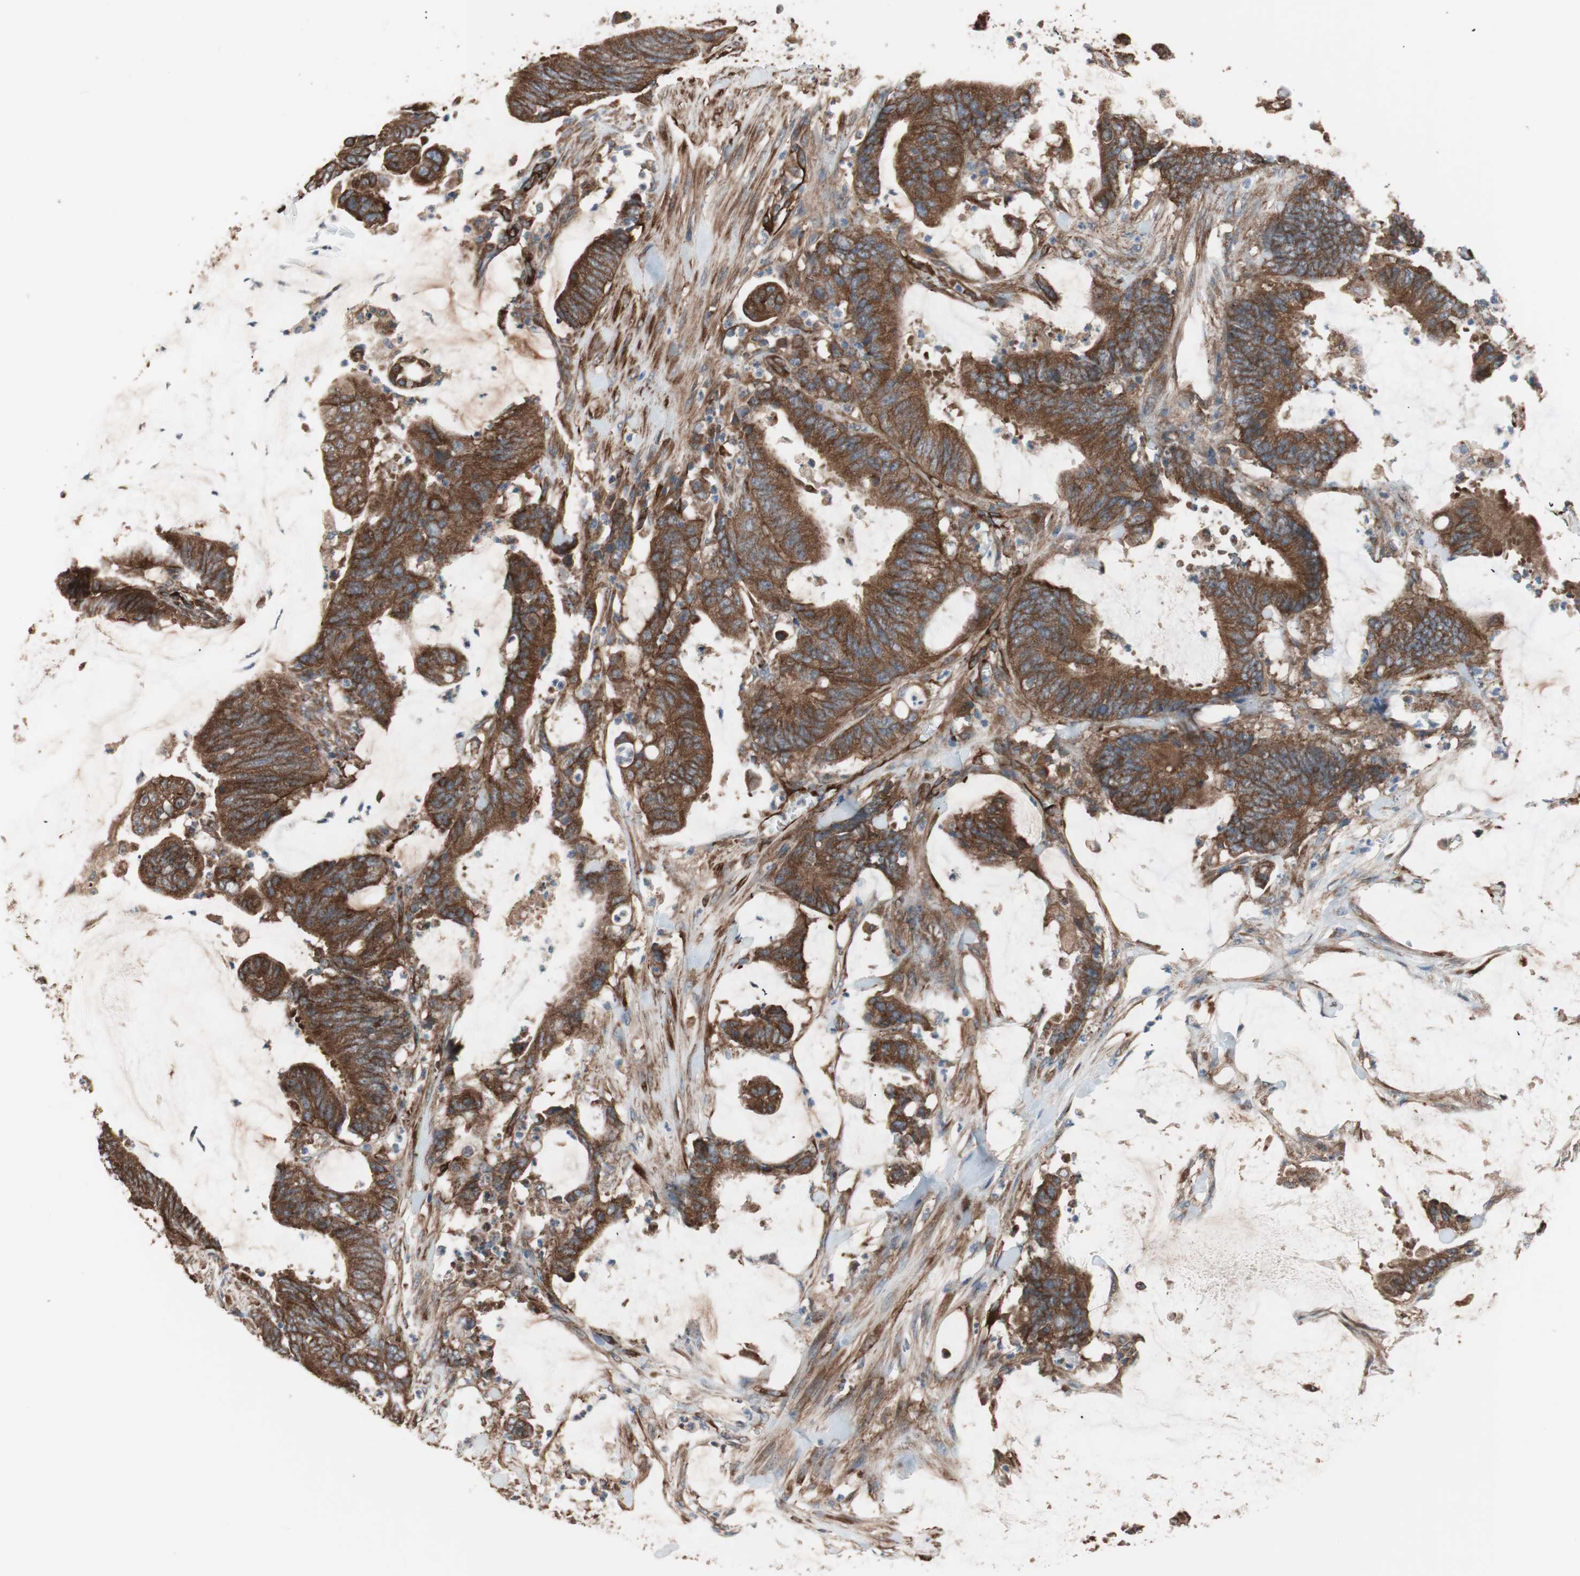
{"staining": {"intensity": "strong", "quantity": ">75%", "location": "cytoplasmic/membranous"}, "tissue": "colorectal cancer", "cell_type": "Tumor cells", "image_type": "cancer", "snomed": [{"axis": "morphology", "description": "Adenocarcinoma, NOS"}, {"axis": "topography", "description": "Rectum"}], "caption": "Immunohistochemistry micrograph of human colorectal cancer stained for a protein (brown), which demonstrates high levels of strong cytoplasmic/membranous positivity in approximately >75% of tumor cells.", "gene": "GPSM2", "patient": {"sex": "female", "age": 66}}